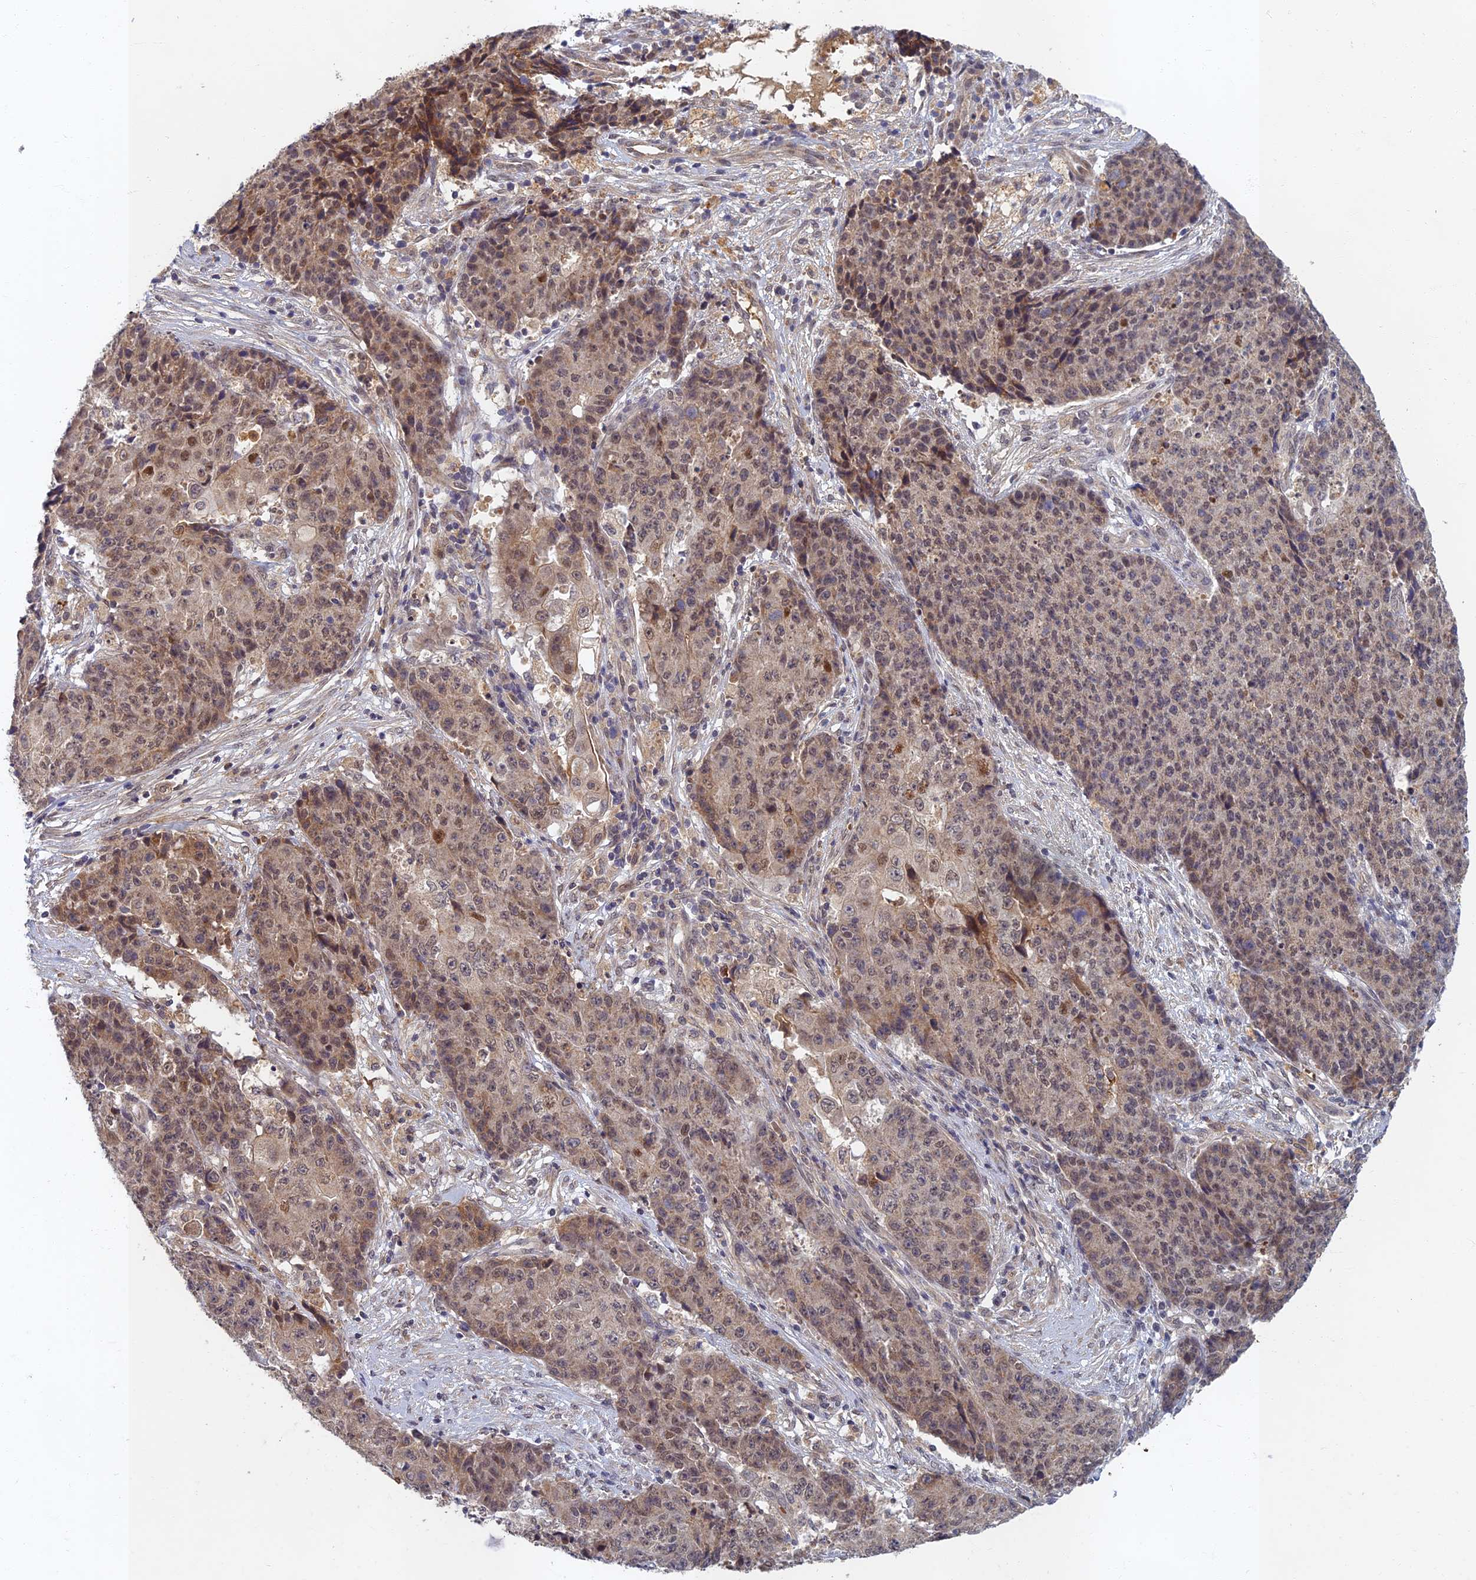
{"staining": {"intensity": "weak", "quantity": ">75%", "location": "cytoplasmic/membranous,nuclear"}, "tissue": "ovarian cancer", "cell_type": "Tumor cells", "image_type": "cancer", "snomed": [{"axis": "morphology", "description": "Carcinoma, endometroid"}, {"axis": "topography", "description": "Ovary"}], "caption": "Immunohistochemistry (IHC) of ovarian cancer demonstrates low levels of weak cytoplasmic/membranous and nuclear staining in approximately >75% of tumor cells.", "gene": "EARS2", "patient": {"sex": "female", "age": 42}}